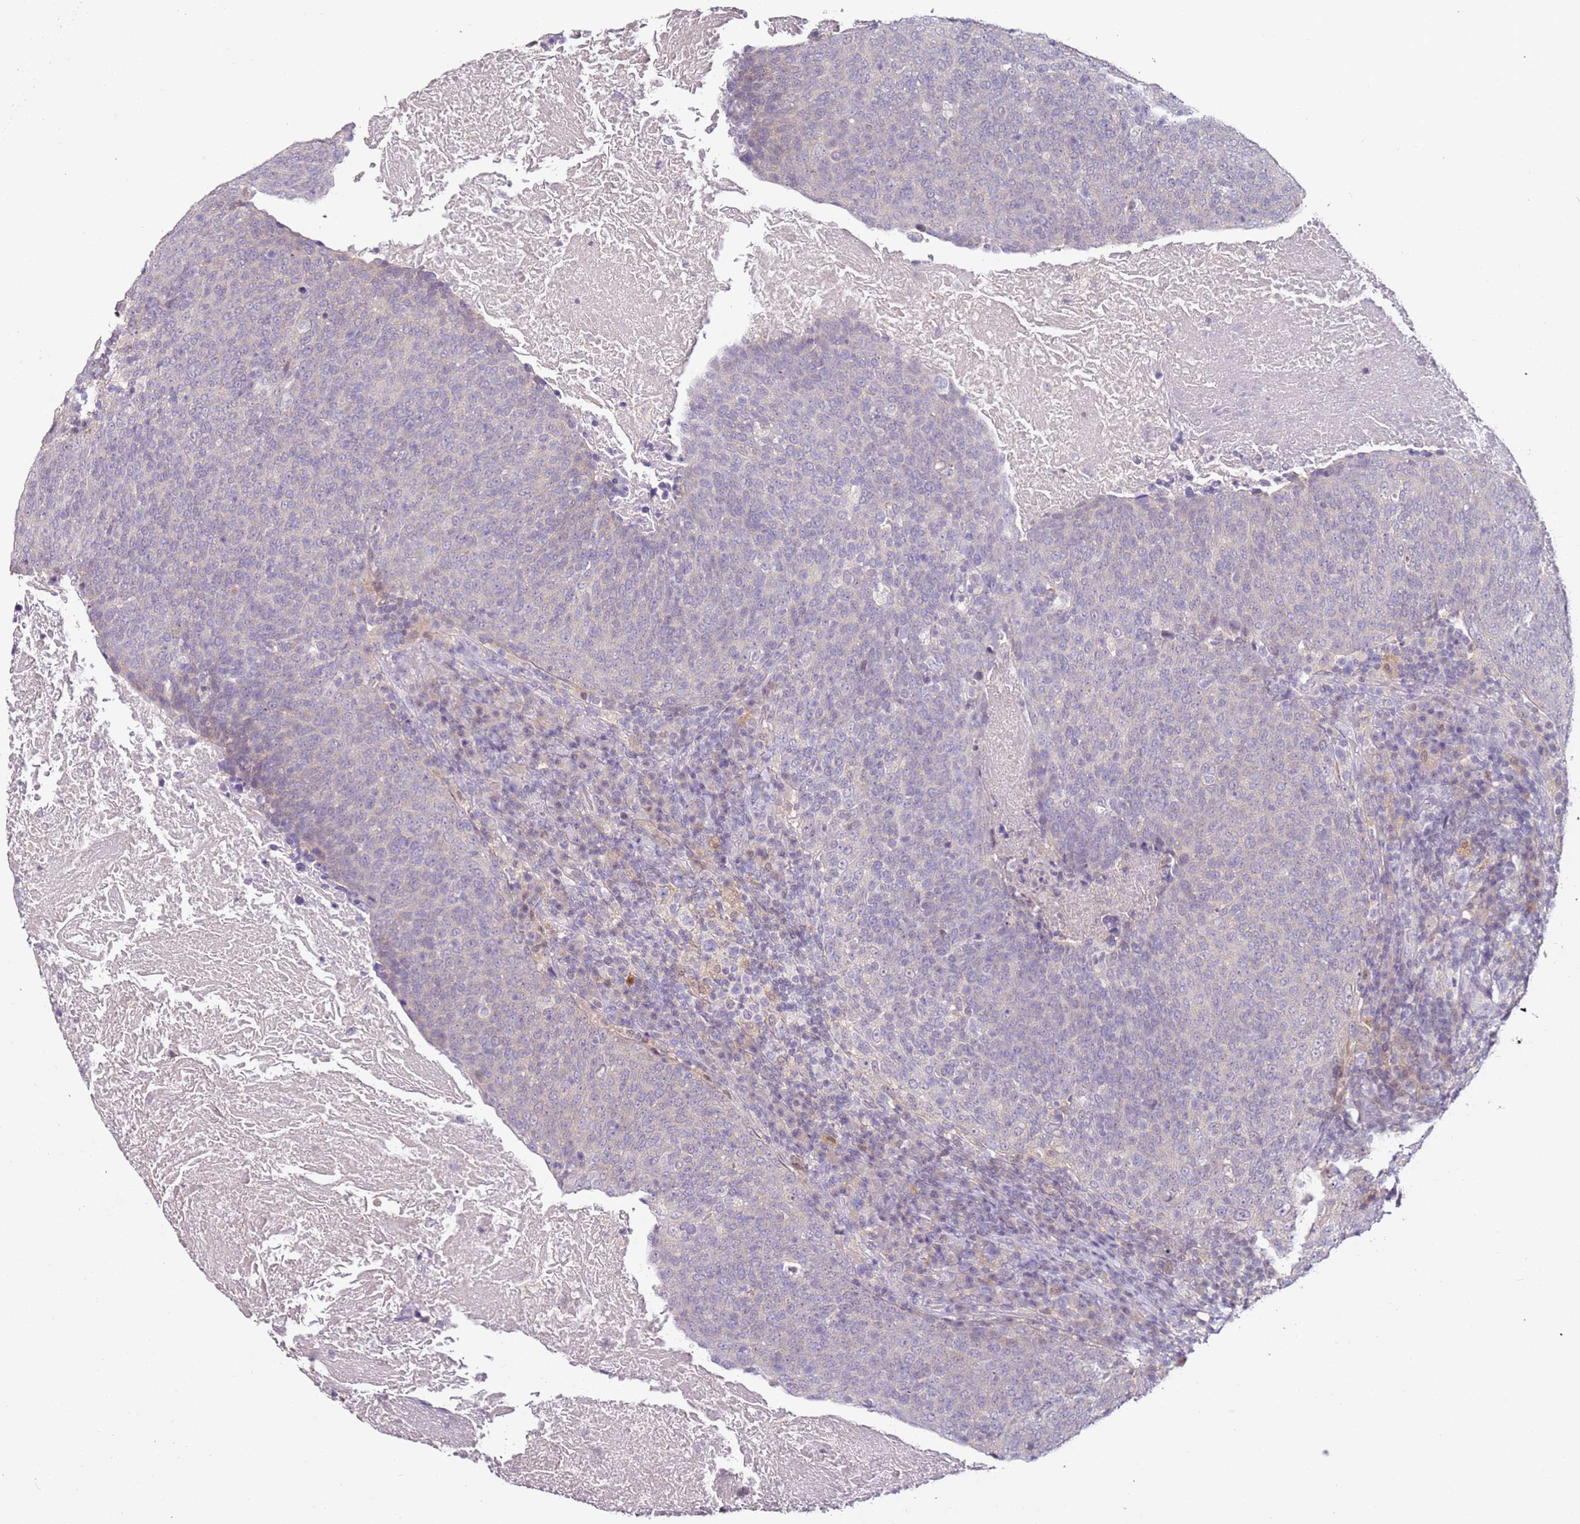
{"staining": {"intensity": "negative", "quantity": "none", "location": "none"}, "tissue": "head and neck cancer", "cell_type": "Tumor cells", "image_type": "cancer", "snomed": [{"axis": "morphology", "description": "Squamous cell carcinoma, NOS"}, {"axis": "morphology", "description": "Squamous cell carcinoma, metastatic, NOS"}, {"axis": "topography", "description": "Lymph node"}, {"axis": "topography", "description": "Head-Neck"}], "caption": "Immunohistochemistry (IHC) of head and neck cancer (squamous cell carcinoma) reveals no expression in tumor cells.", "gene": "MDH1", "patient": {"sex": "male", "age": 62}}